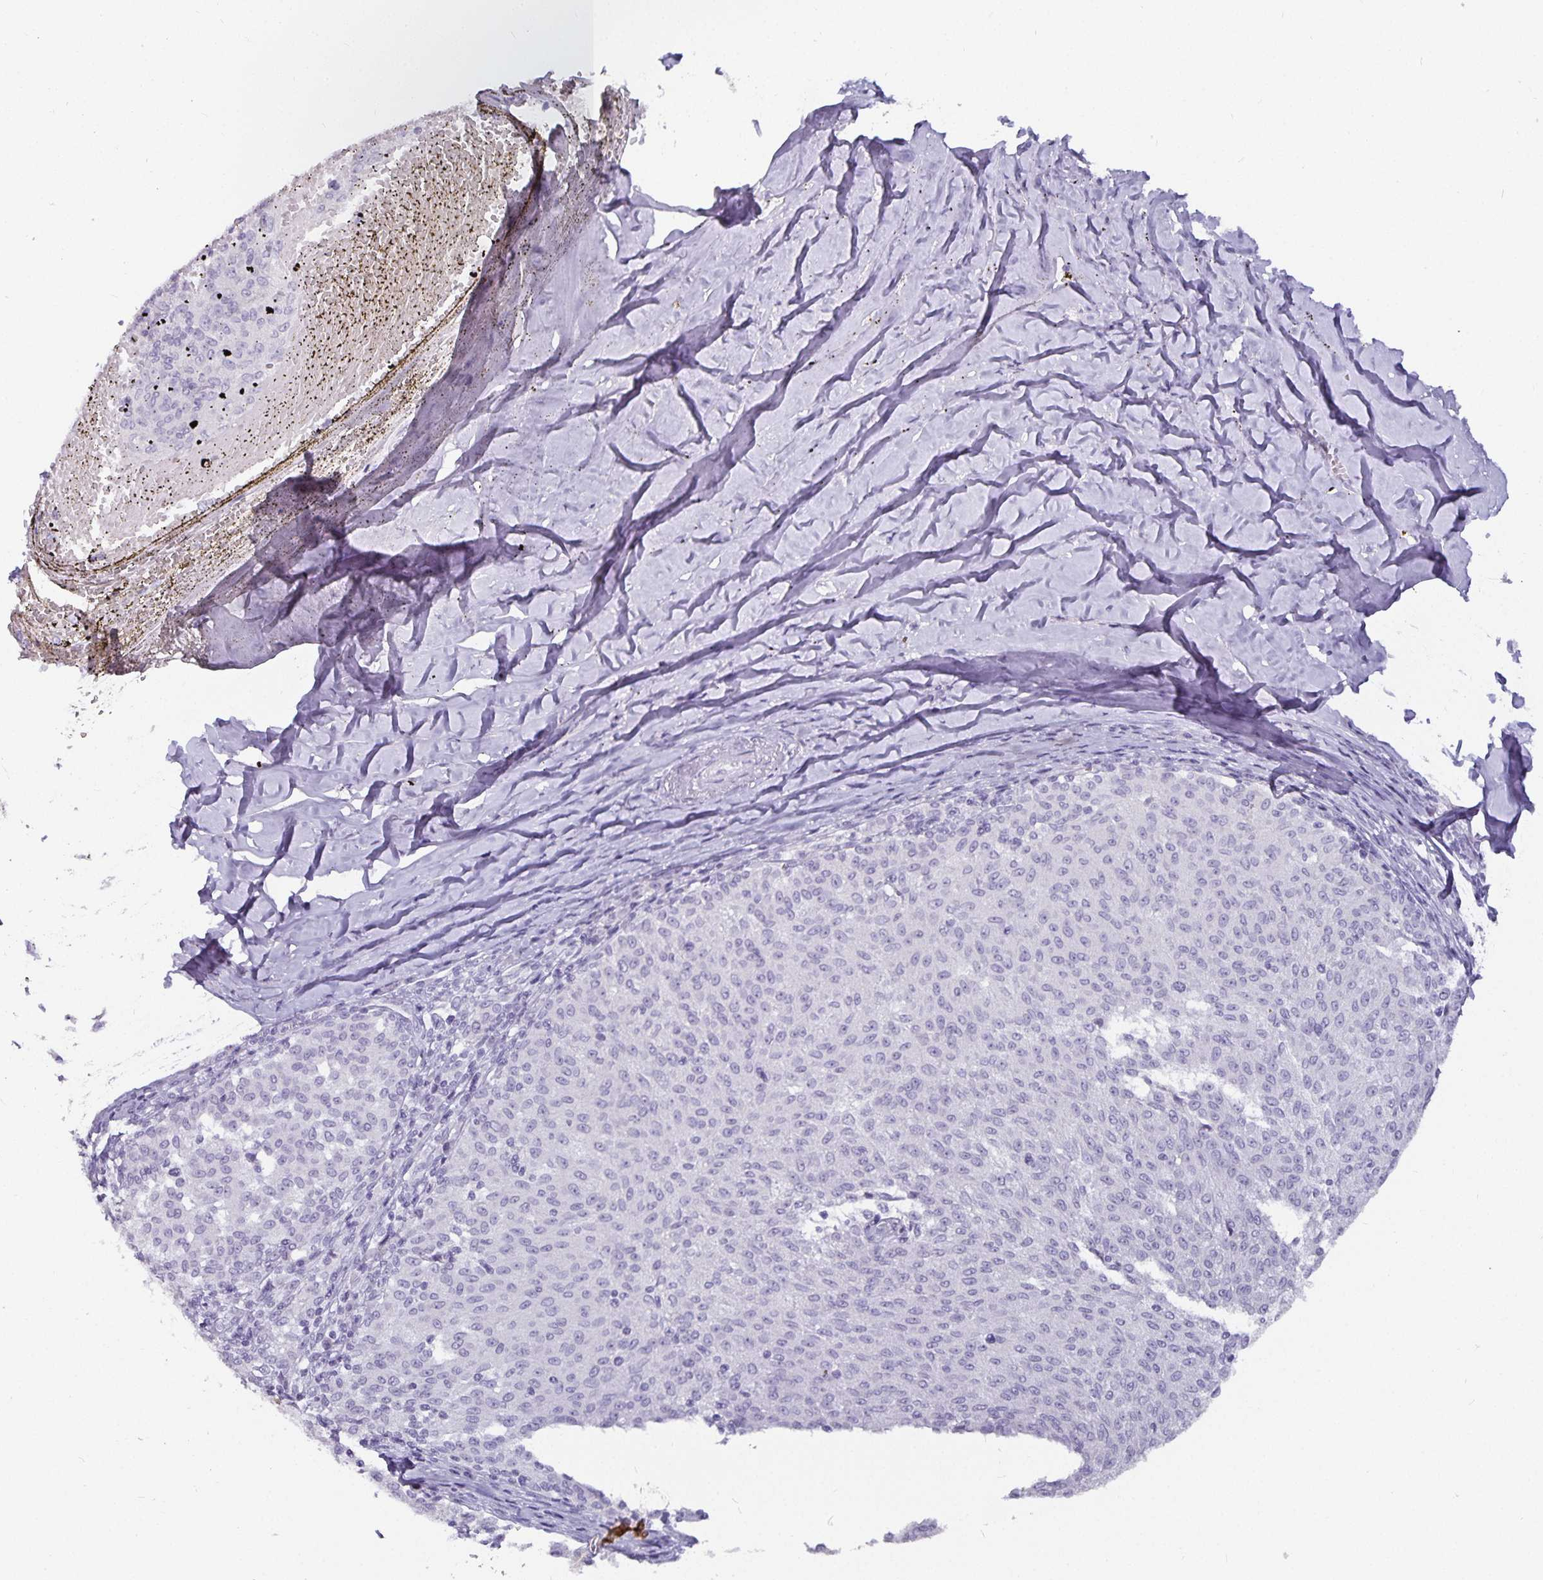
{"staining": {"intensity": "negative", "quantity": "none", "location": "none"}, "tissue": "melanoma", "cell_type": "Tumor cells", "image_type": "cancer", "snomed": [{"axis": "morphology", "description": "Malignant melanoma, NOS"}, {"axis": "topography", "description": "Skin"}], "caption": "Tumor cells are negative for brown protein staining in malignant melanoma.", "gene": "CA12", "patient": {"sex": "female", "age": 72}}